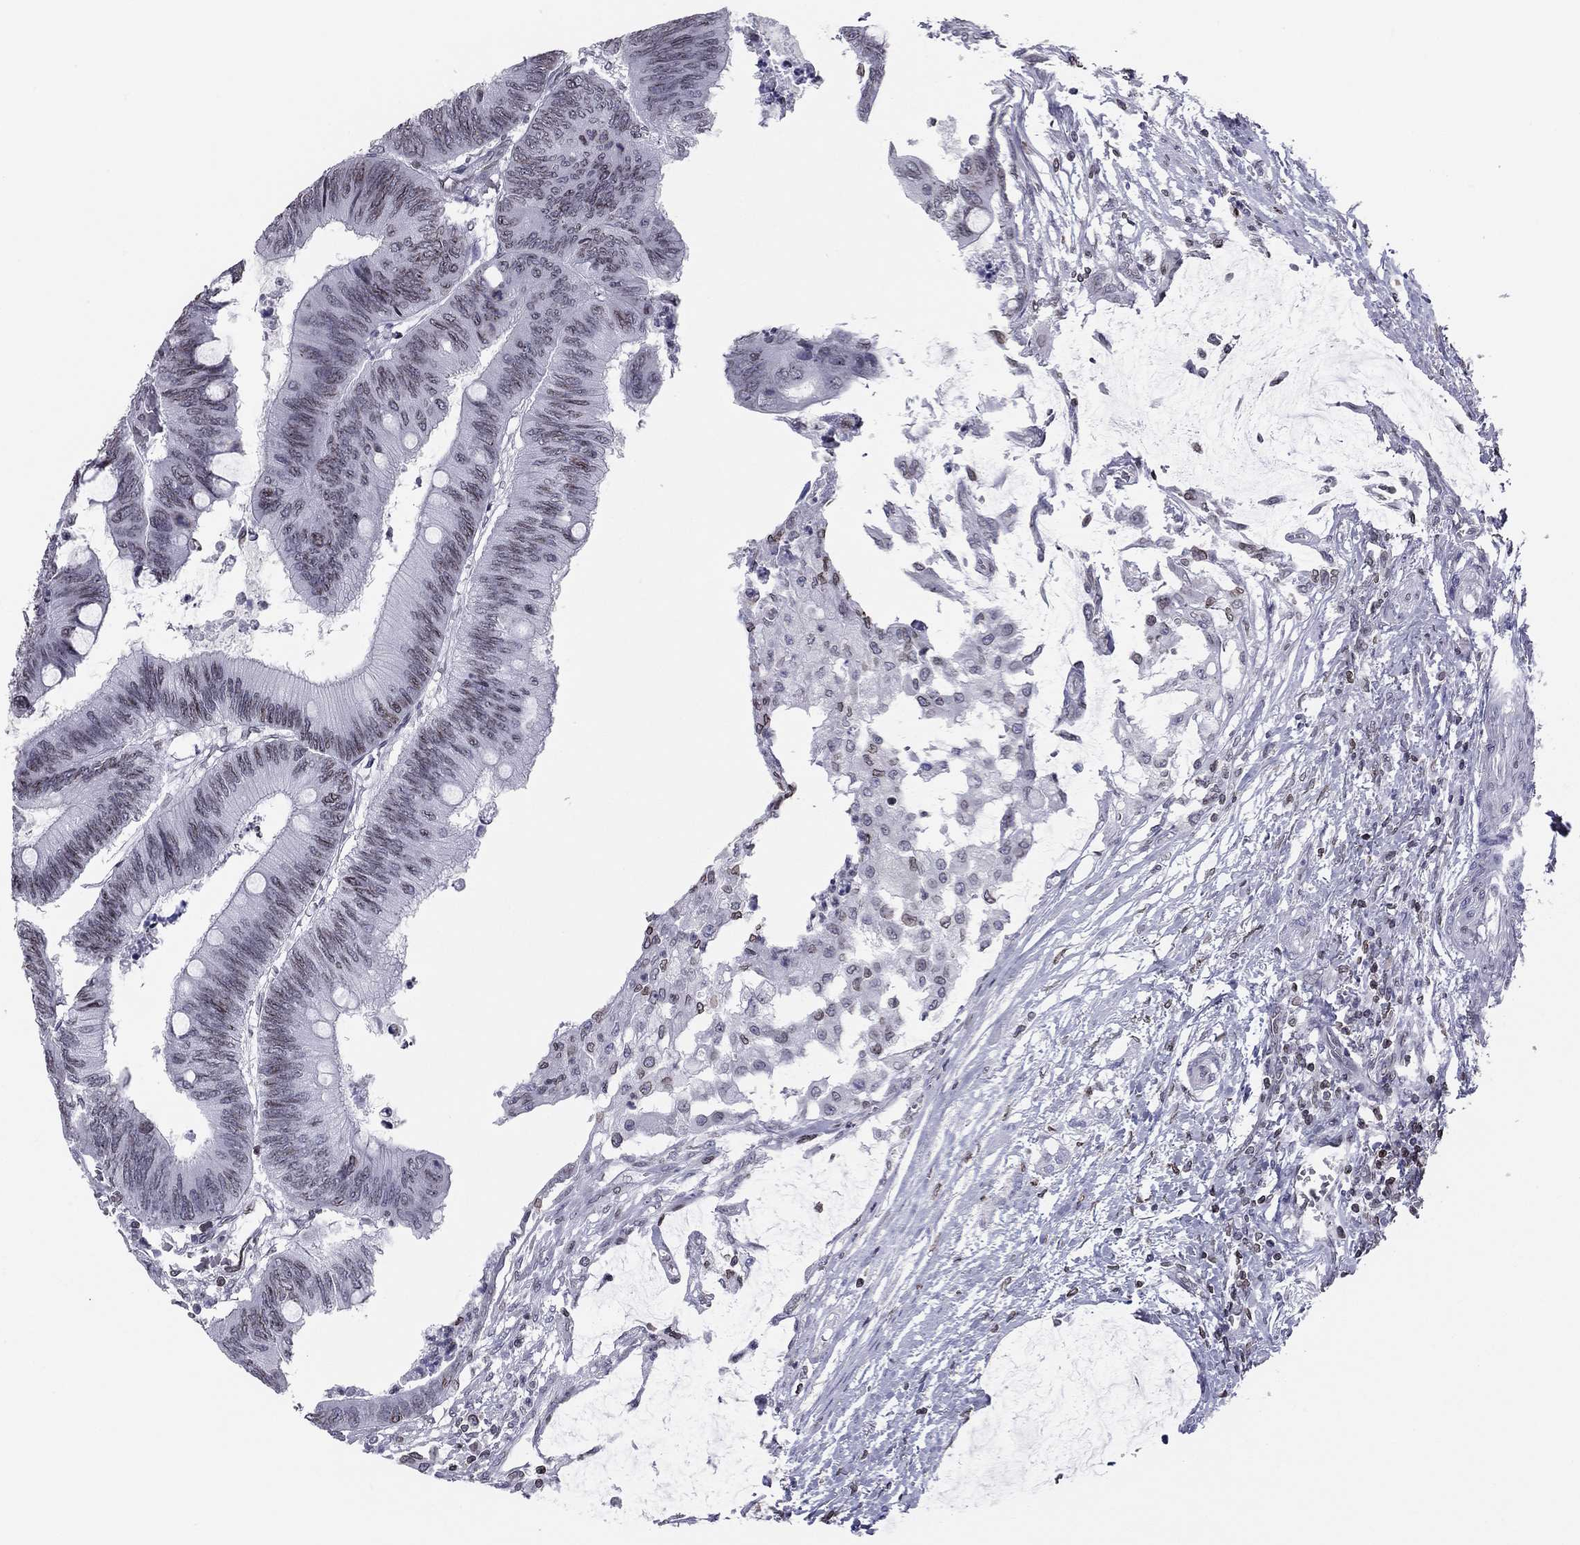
{"staining": {"intensity": "moderate", "quantity": "<25%", "location": "cytoplasmic/membranous,nuclear"}, "tissue": "colorectal cancer", "cell_type": "Tumor cells", "image_type": "cancer", "snomed": [{"axis": "morphology", "description": "Normal tissue, NOS"}, {"axis": "morphology", "description": "Adenocarcinoma, NOS"}, {"axis": "topography", "description": "Rectum"}, {"axis": "topography", "description": "Peripheral nerve tissue"}], "caption": "Approximately <25% of tumor cells in colorectal cancer (adenocarcinoma) reveal moderate cytoplasmic/membranous and nuclear protein staining as visualized by brown immunohistochemical staining.", "gene": "ESPL1", "patient": {"sex": "male", "age": 92}}